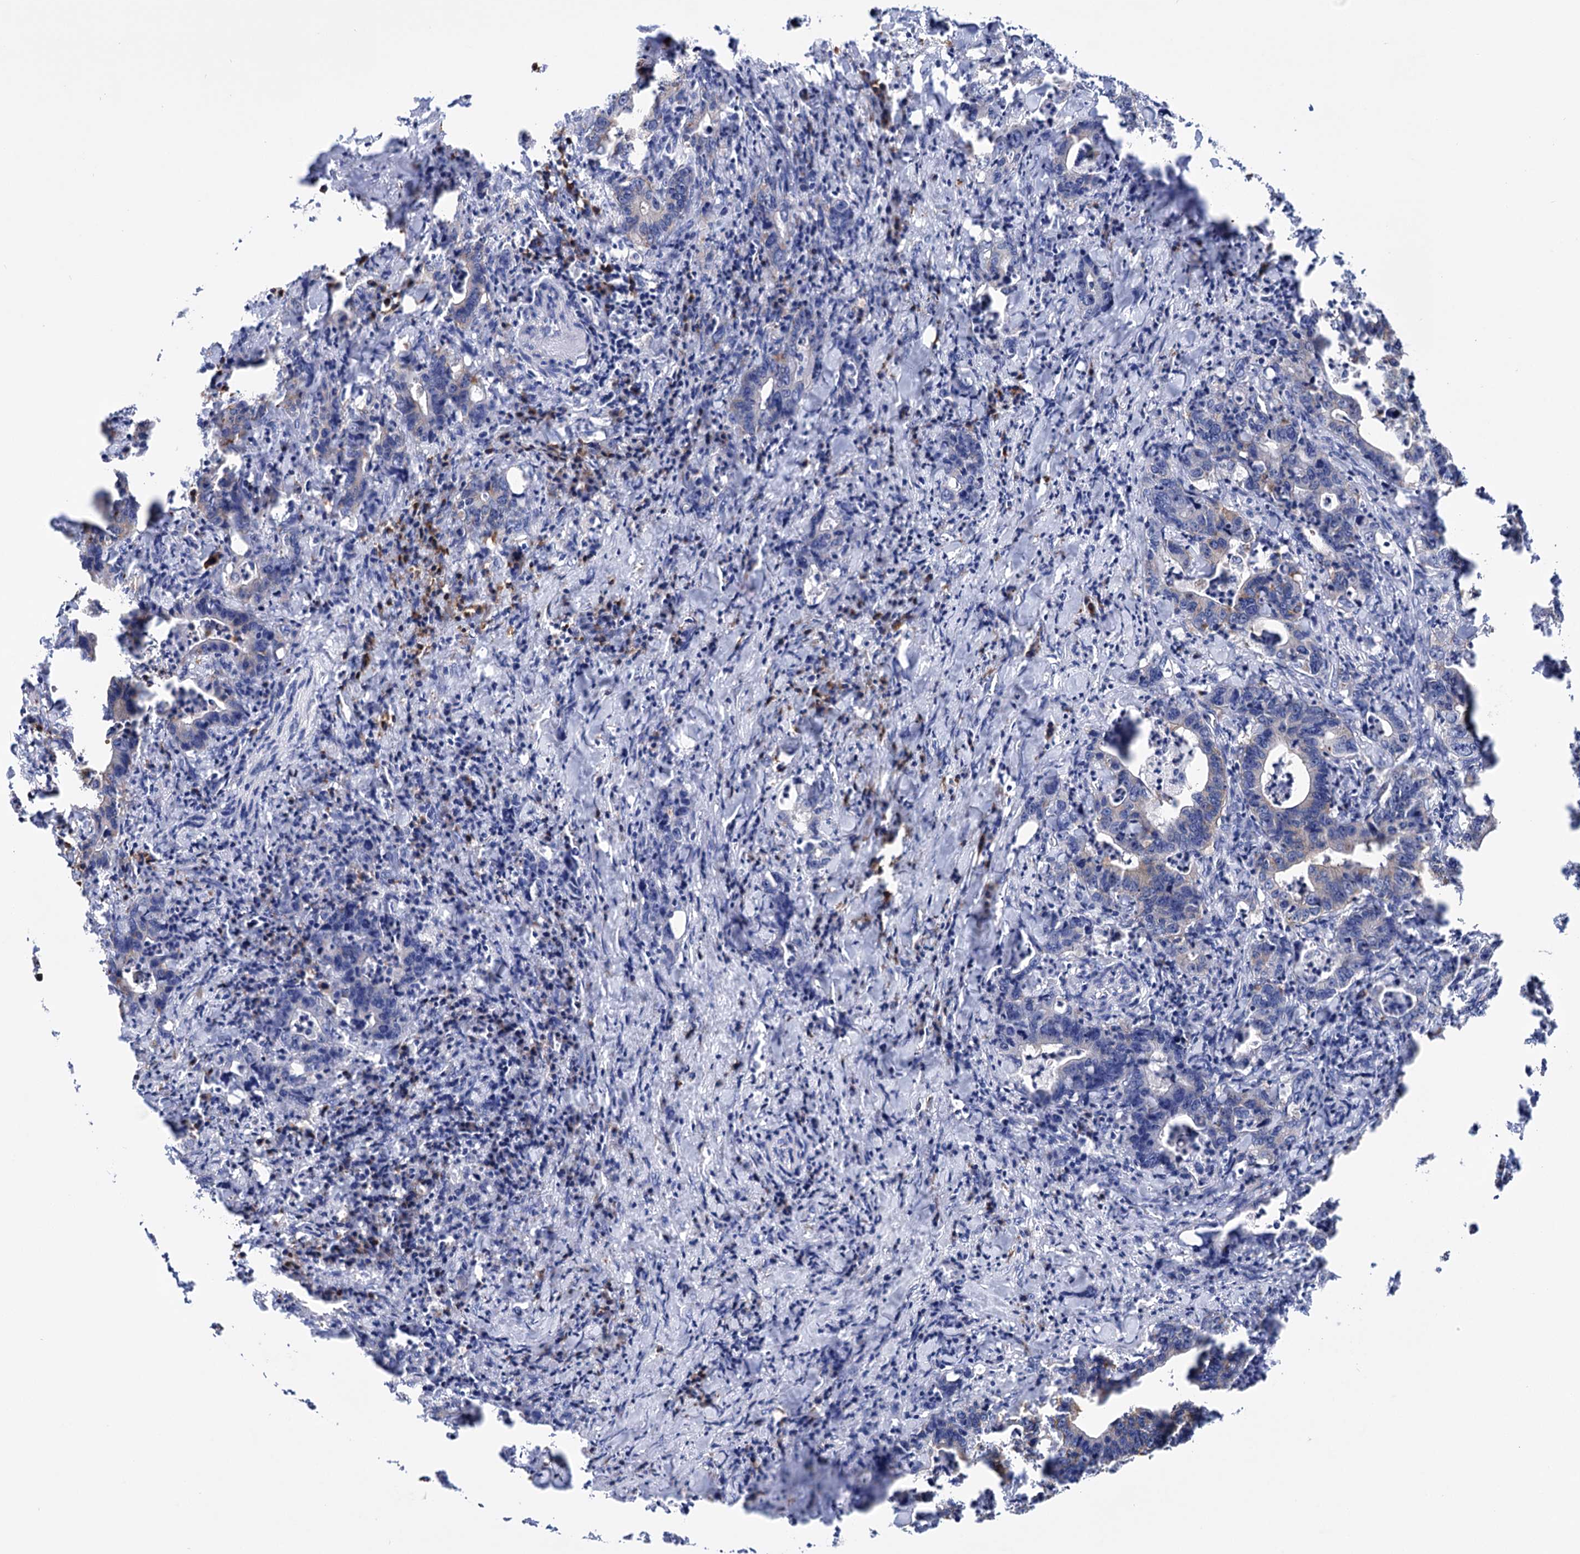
{"staining": {"intensity": "negative", "quantity": "none", "location": "none"}, "tissue": "colorectal cancer", "cell_type": "Tumor cells", "image_type": "cancer", "snomed": [{"axis": "morphology", "description": "Adenocarcinoma, NOS"}, {"axis": "topography", "description": "Colon"}], "caption": "A micrograph of human colorectal adenocarcinoma is negative for staining in tumor cells. Brightfield microscopy of IHC stained with DAB (3,3'-diaminobenzidine) (brown) and hematoxylin (blue), captured at high magnification.", "gene": "BBS4", "patient": {"sex": "female", "age": 75}}